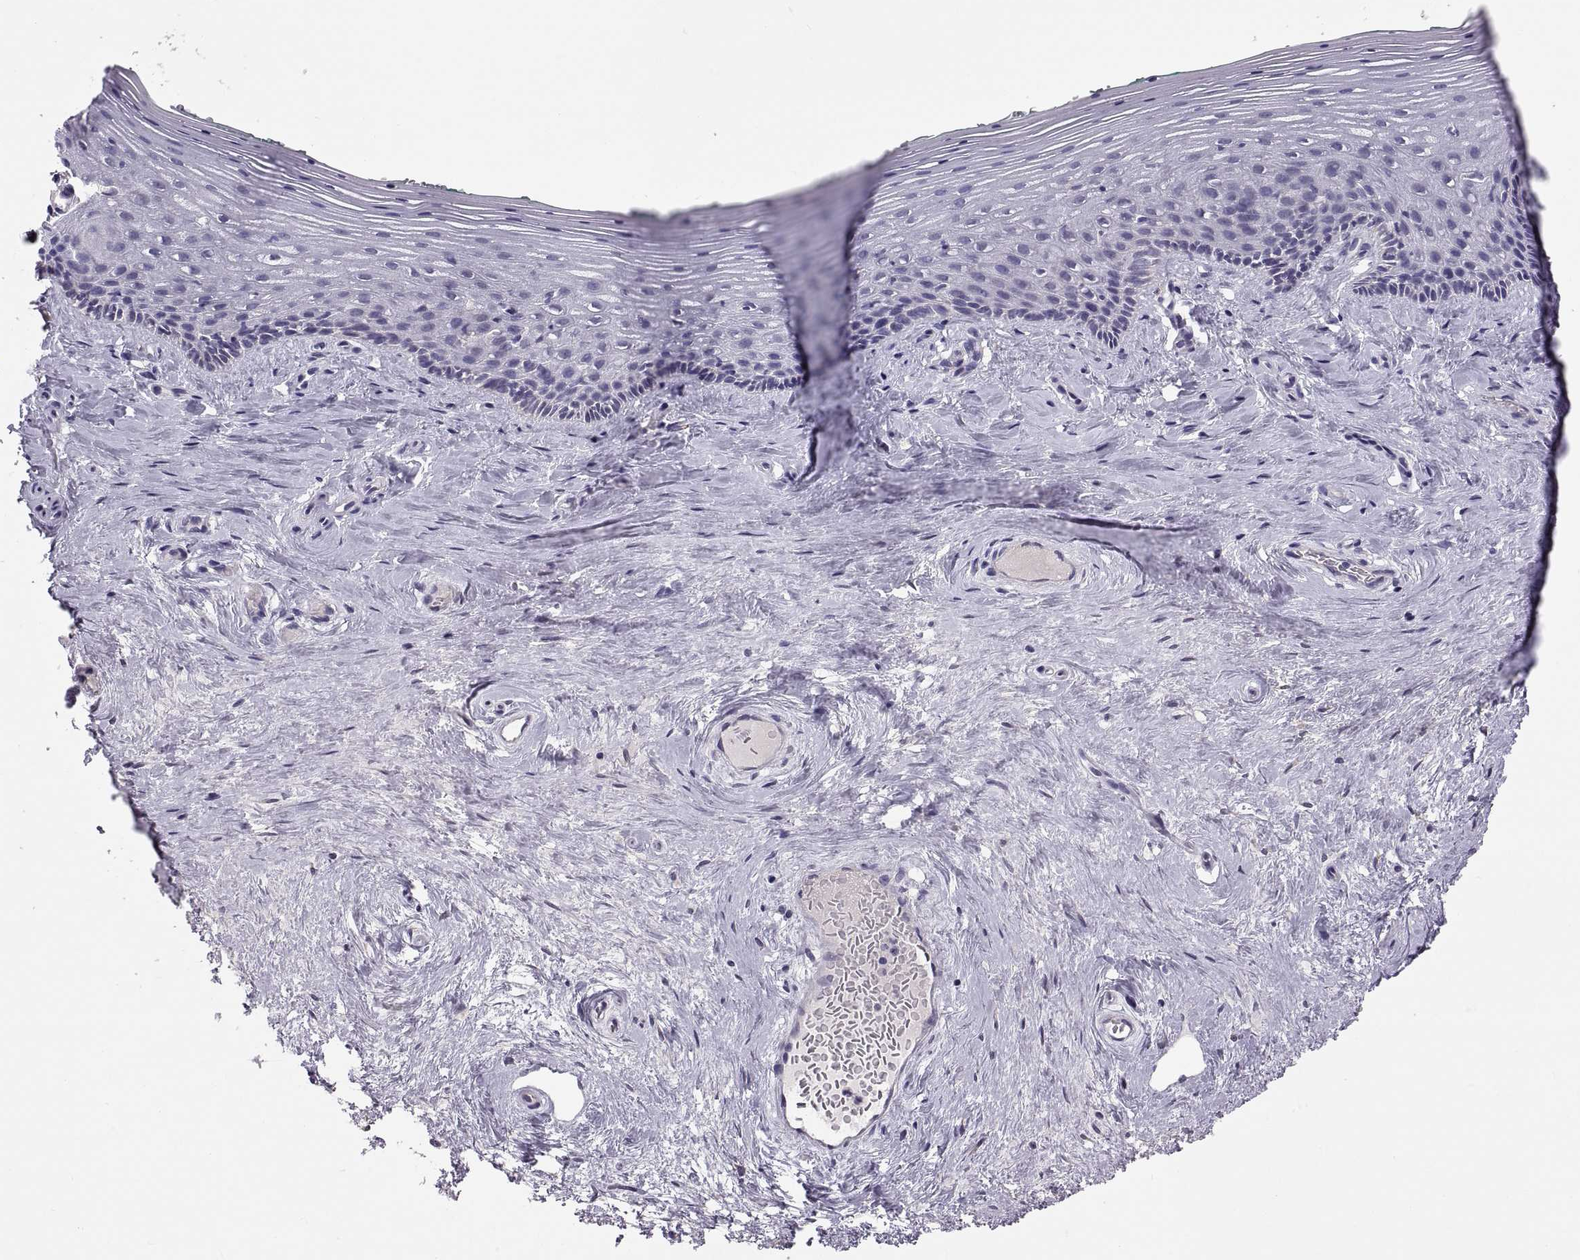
{"staining": {"intensity": "negative", "quantity": "none", "location": "none"}, "tissue": "vagina", "cell_type": "Squamous epithelial cells", "image_type": "normal", "snomed": [{"axis": "morphology", "description": "Normal tissue, NOS"}, {"axis": "topography", "description": "Vagina"}], "caption": "IHC of unremarkable human vagina demonstrates no positivity in squamous epithelial cells.", "gene": "ACSBG2", "patient": {"sex": "female", "age": 45}}